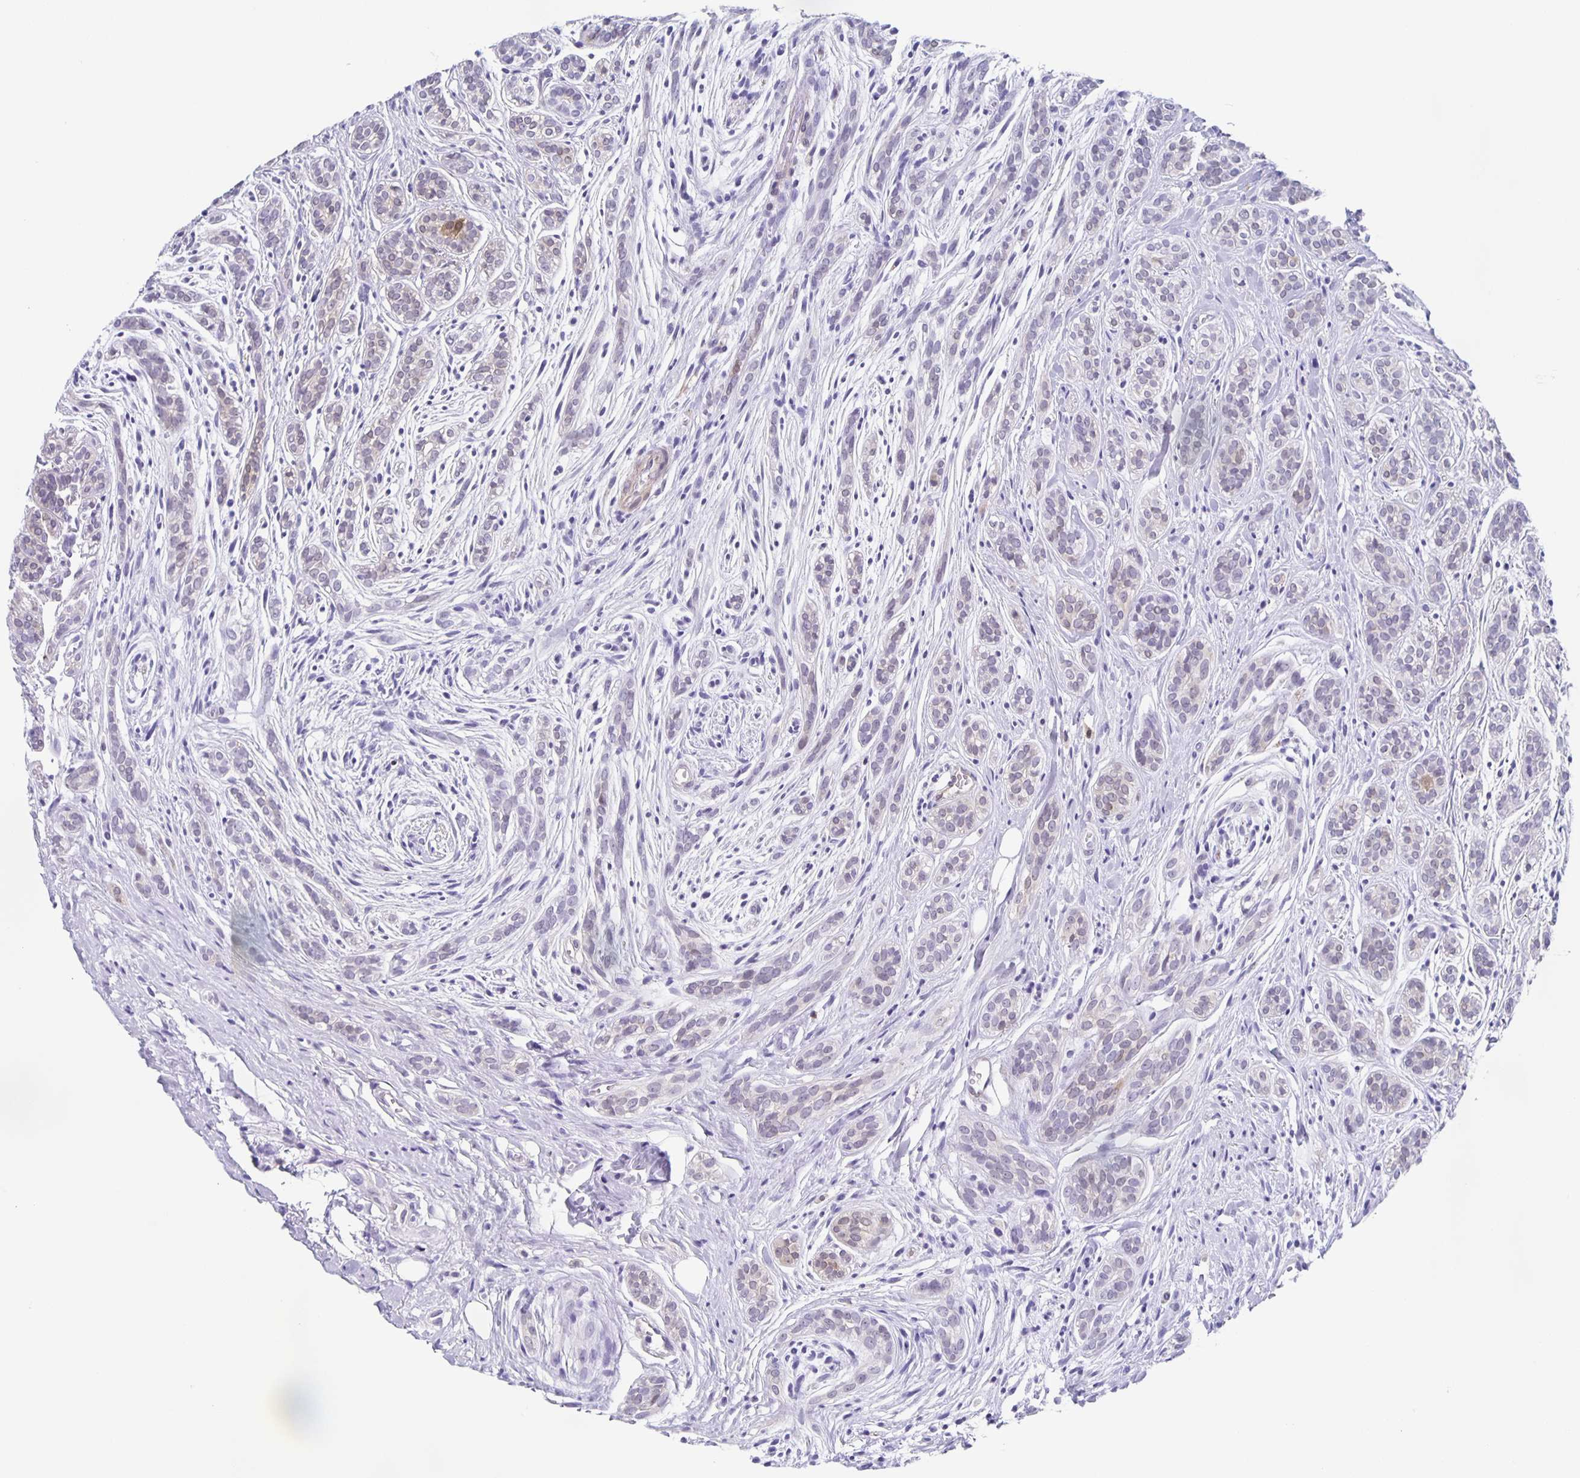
{"staining": {"intensity": "negative", "quantity": "none", "location": "none"}, "tissue": "head and neck cancer", "cell_type": "Tumor cells", "image_type": "cancer", "snomed": [{"axis": "morphology", "description": "Adenocarcinoma, NOS"}, {"axis": "topography", "description": "Head-Neck"}], "caption": "This is an IHC image of adenocarcinoma (head and neck). There is no staining in tumor cells.", "gene": "TPPP", "patient": {"sex": "female", "age": 57}}